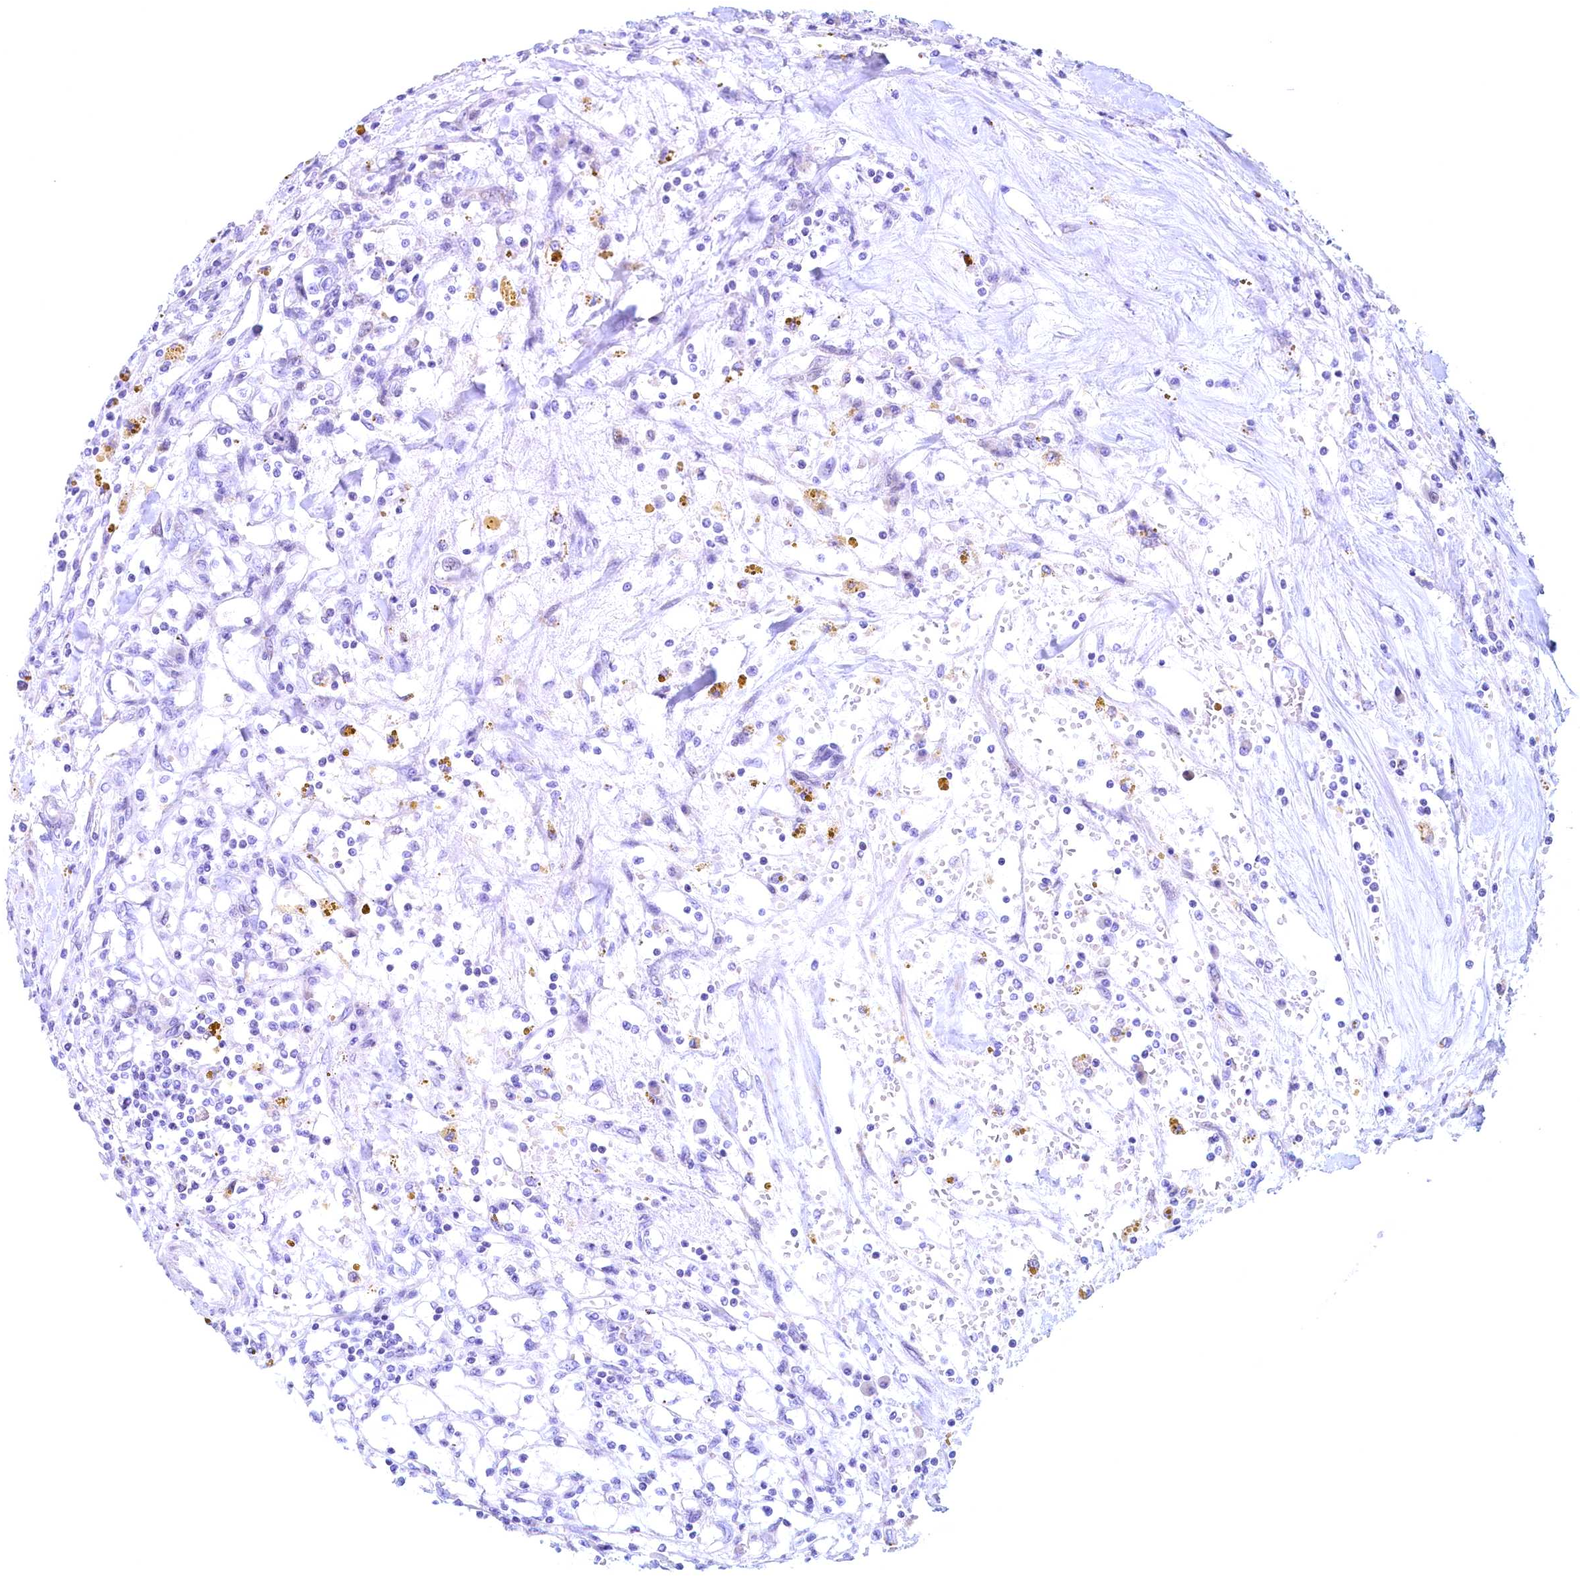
{"staining": {"intensity": "negative", "quantity": "none", "location": "none"}, "tissue": "renal cancer", "cell_type": "Tumor cells", "image_type": "cancer", "snomed": [{"axis": "morphology", "description": "Adenocarcinoma, NOS"}, {"axis": "topography", "description": "Kidney"}], "caption": "The IHC histopathology image has no significant staining in tumor cells of renal adenocarcinoma tissue.", "gene": "MAP1LC3A", "patient": {"sex": "male", "age": 56}}